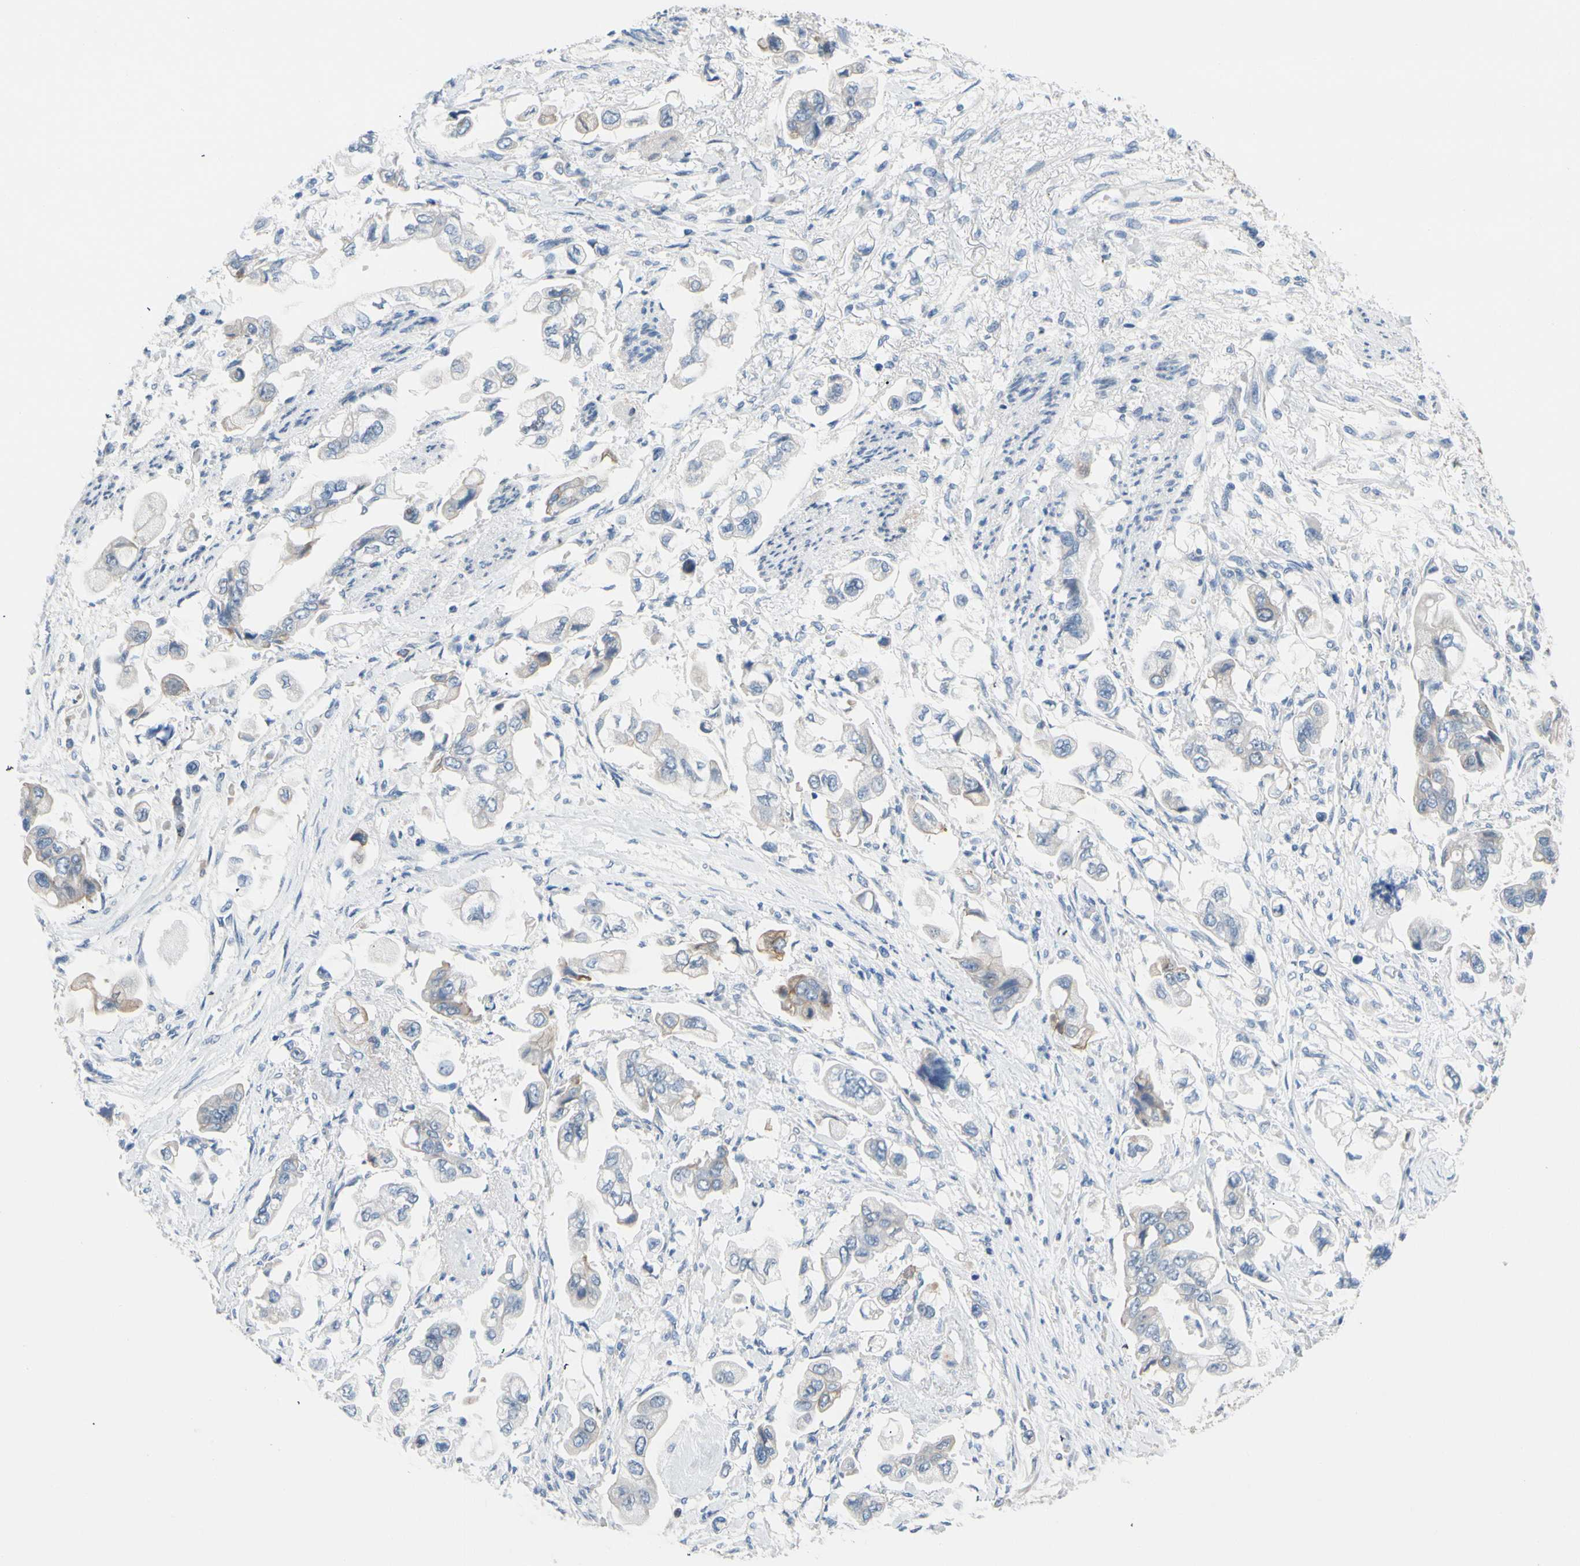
{"staining": {"intensity": "negative", "quantity": "none", "location": "none"}, "tissue": "stomach cancer", "cell_type": "Tumor cells", "image_type": "cancer", "snomed": [{"axis": "morphology", "description": "Adenocarcinoma, NOS"}, {"axis": "topography", "description": "Stomach"}], "caption": "IHC micrograph of human stomach adenocarcinoma stained for a protein (brown), which displays no staining in tumor cells.", "gene": "ZNF132", "patient": {"sex": "male", "age": 62}}